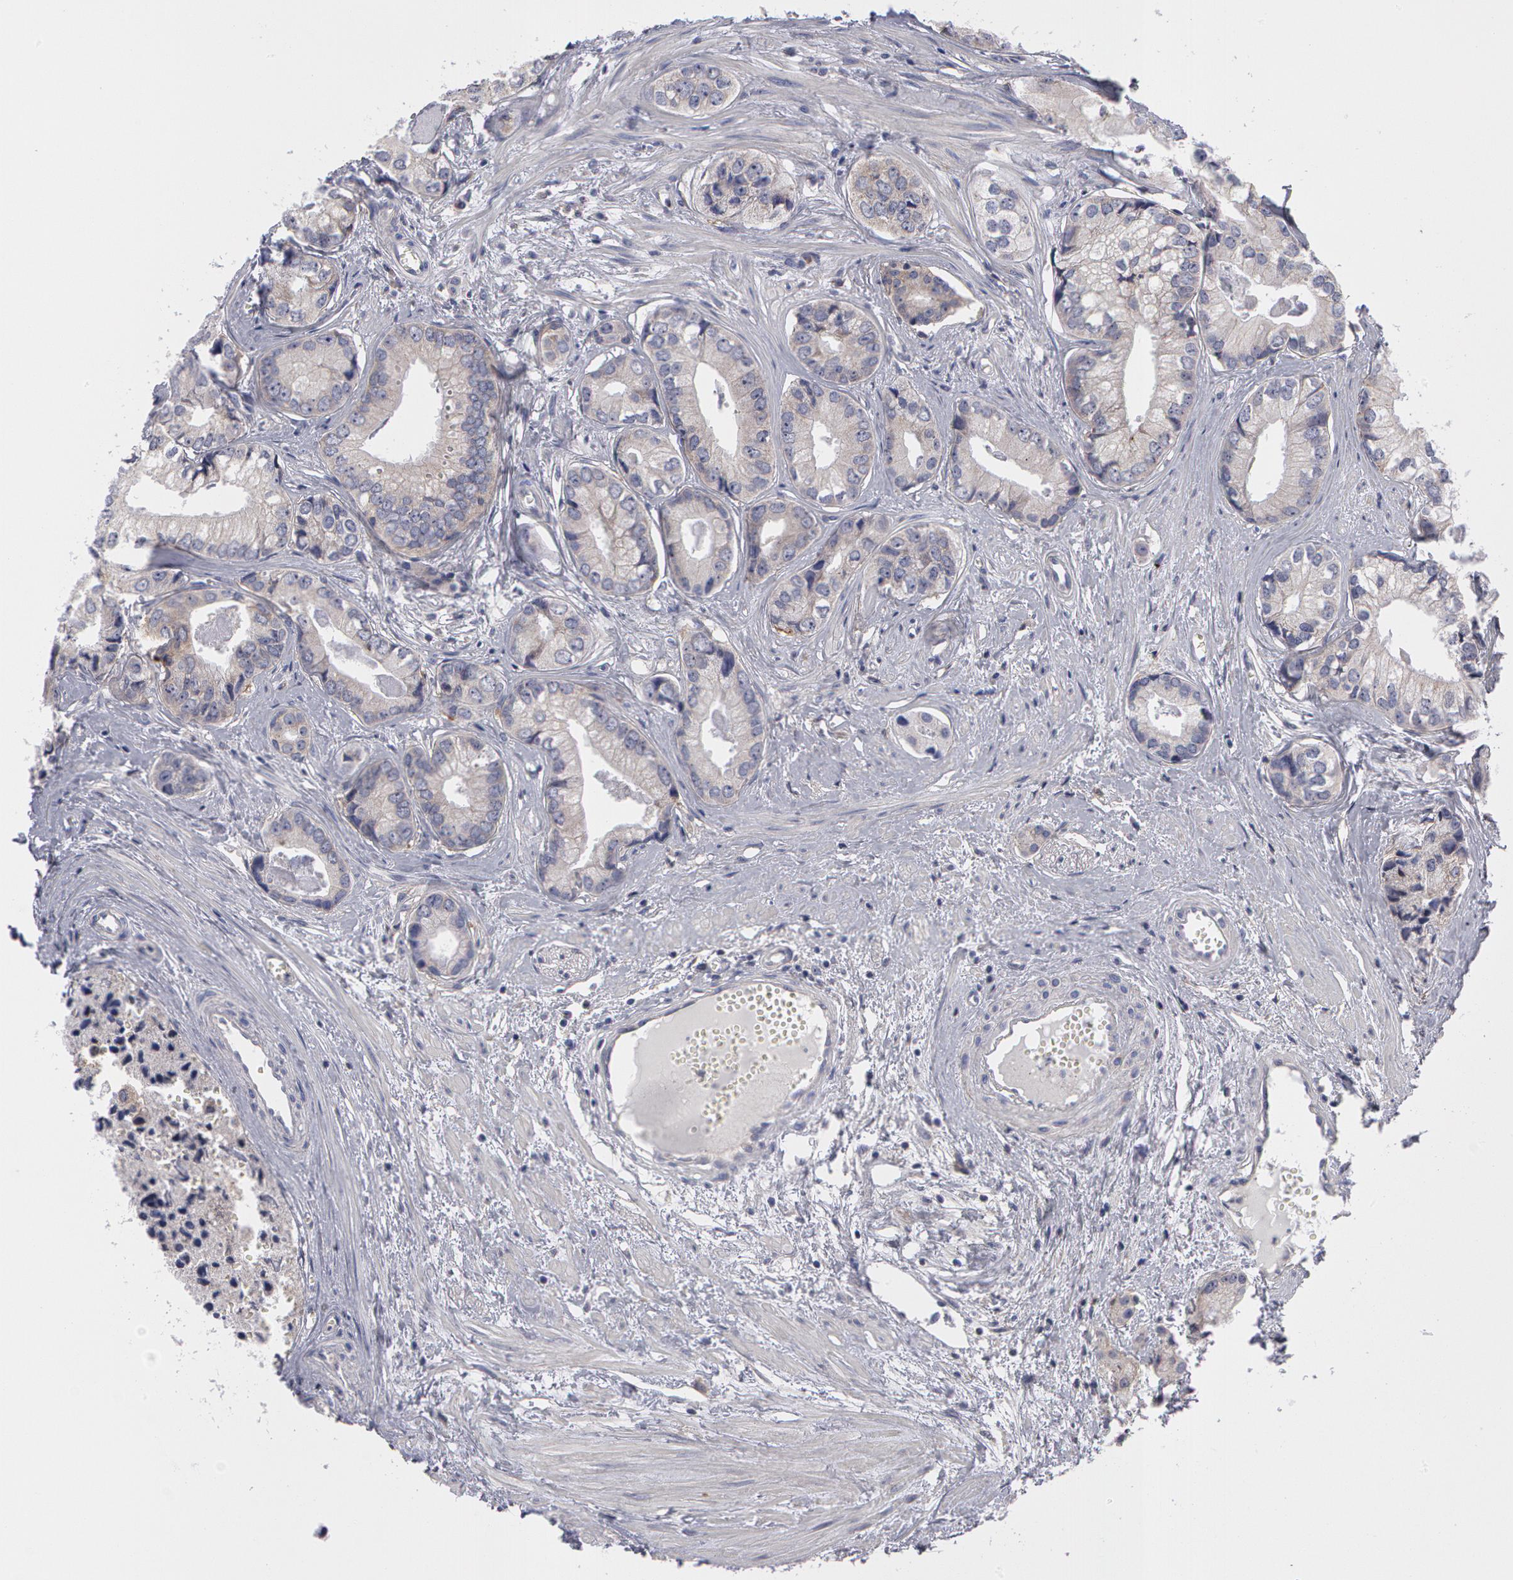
{"staining": {"intensity": "weak", "quantity": "25%-75%", "location": "cytoplasmic/membranous"}, "tissue": "prostate cancer", "cell_type": "Tumor cells", "image_type": "cancer", "snomed": [{"axis": "morphology", "description": "Adenocarcinoma, High grade"}, {"axis": "topography", "description": "Prostate"}], "caption": "Protein staining of prostate high-grade adenocarcinoma tissue exhibits weak cytoplasmic/membranous expression in approximately 25%-75% of tumor cells. The staining was performed using DAB (3,3'-diaminobenzidine), with brown indicating positive protein expression. Nuclei are stained blue with hematoxylin.", "gene": "ERBB2", "patient": {"sex": "male", "age": 56}}